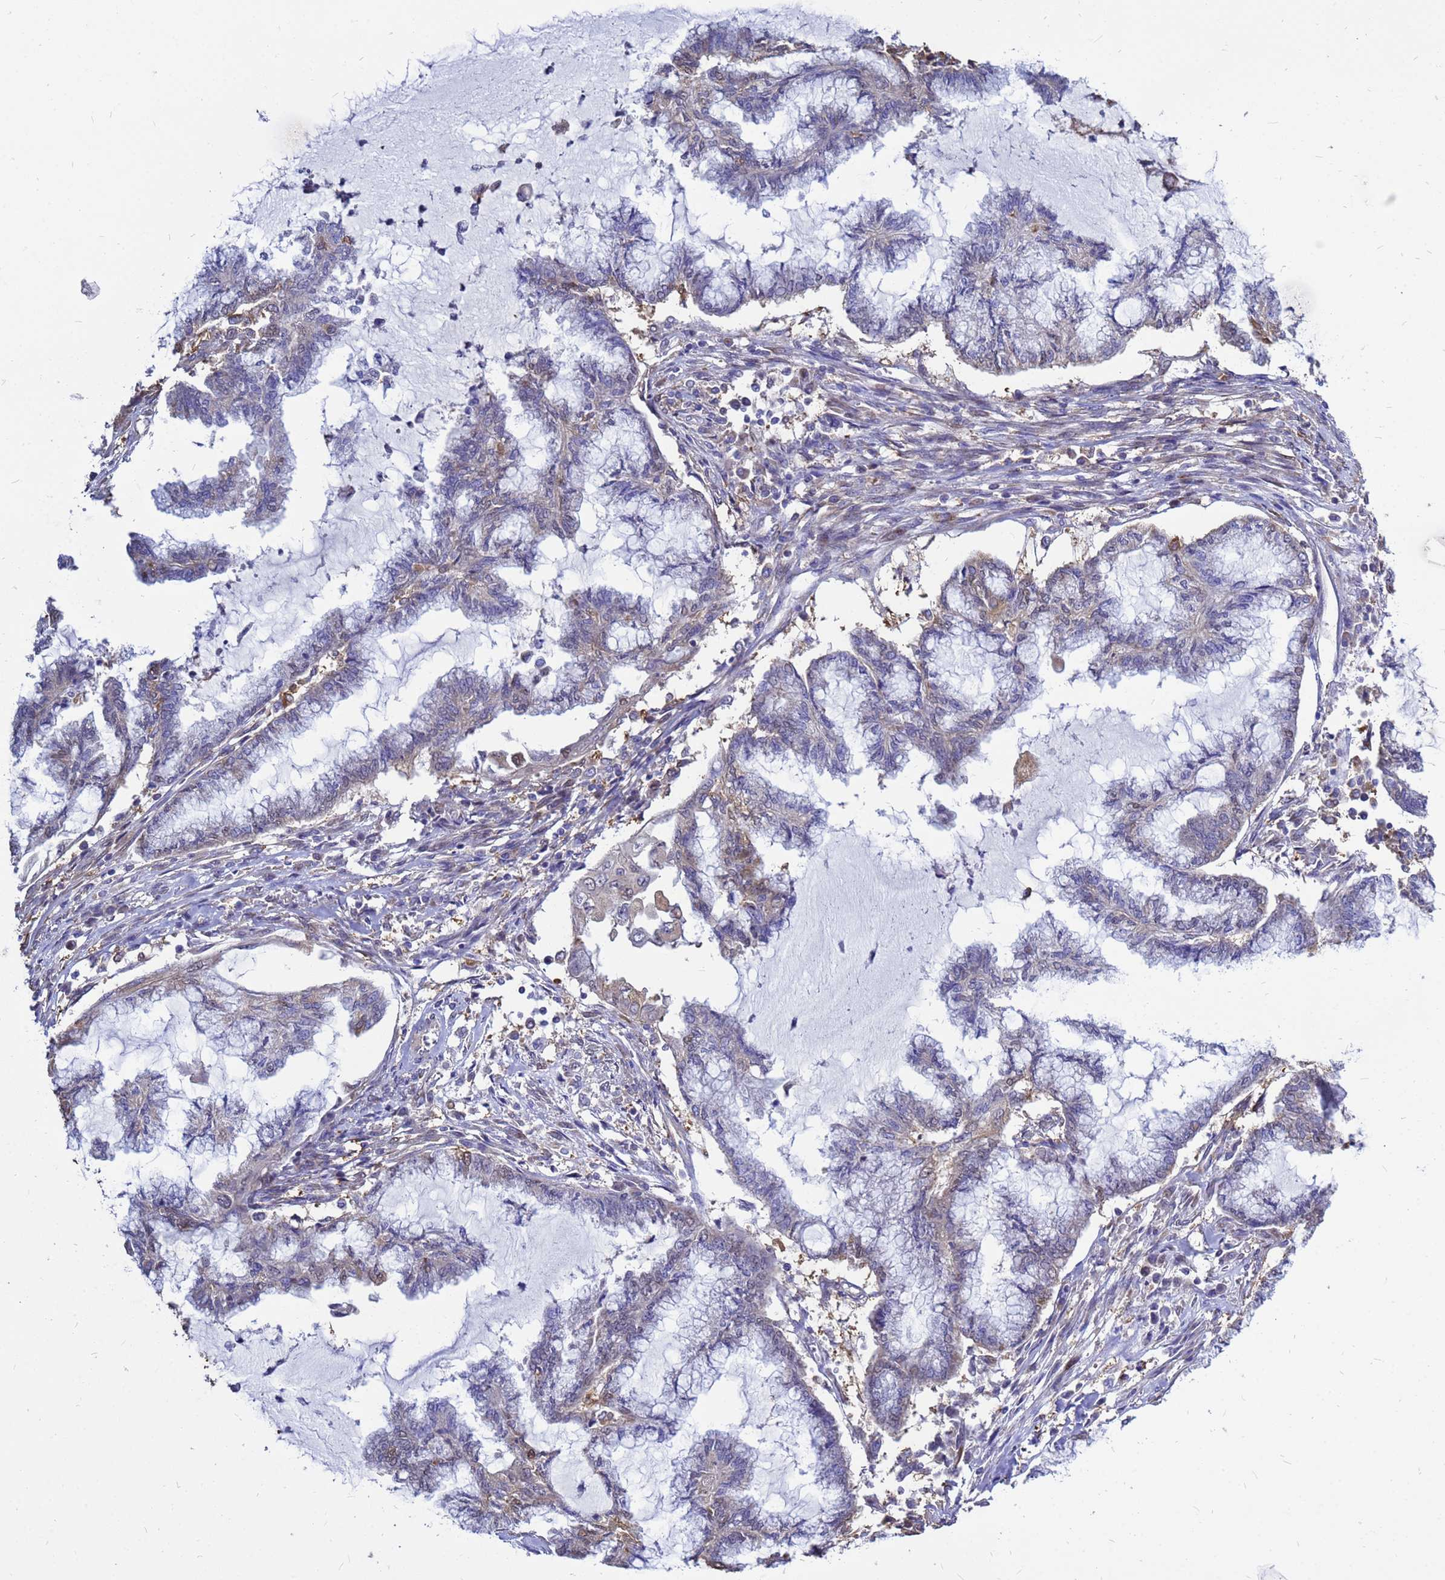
{"staining": {"intensity": "weak", "quantity": "<25%", "location": "cytoplasmic/membranous"}, "tissue": "endometrial cancer", "cell_type": "Tumor cells", "image_type": "cancer", "snomed": [{"axis": "morphology", "description": "Adenocarcinoma, NOS"}, {"axis": "topography", "description": "Endometrium"}], "caption": "Protein analysis of endometrial adenocarcinoma displays no significant staining in tumor cells.", "gene": "MOB2", "patient": {"sex": "female", "age": 86}}